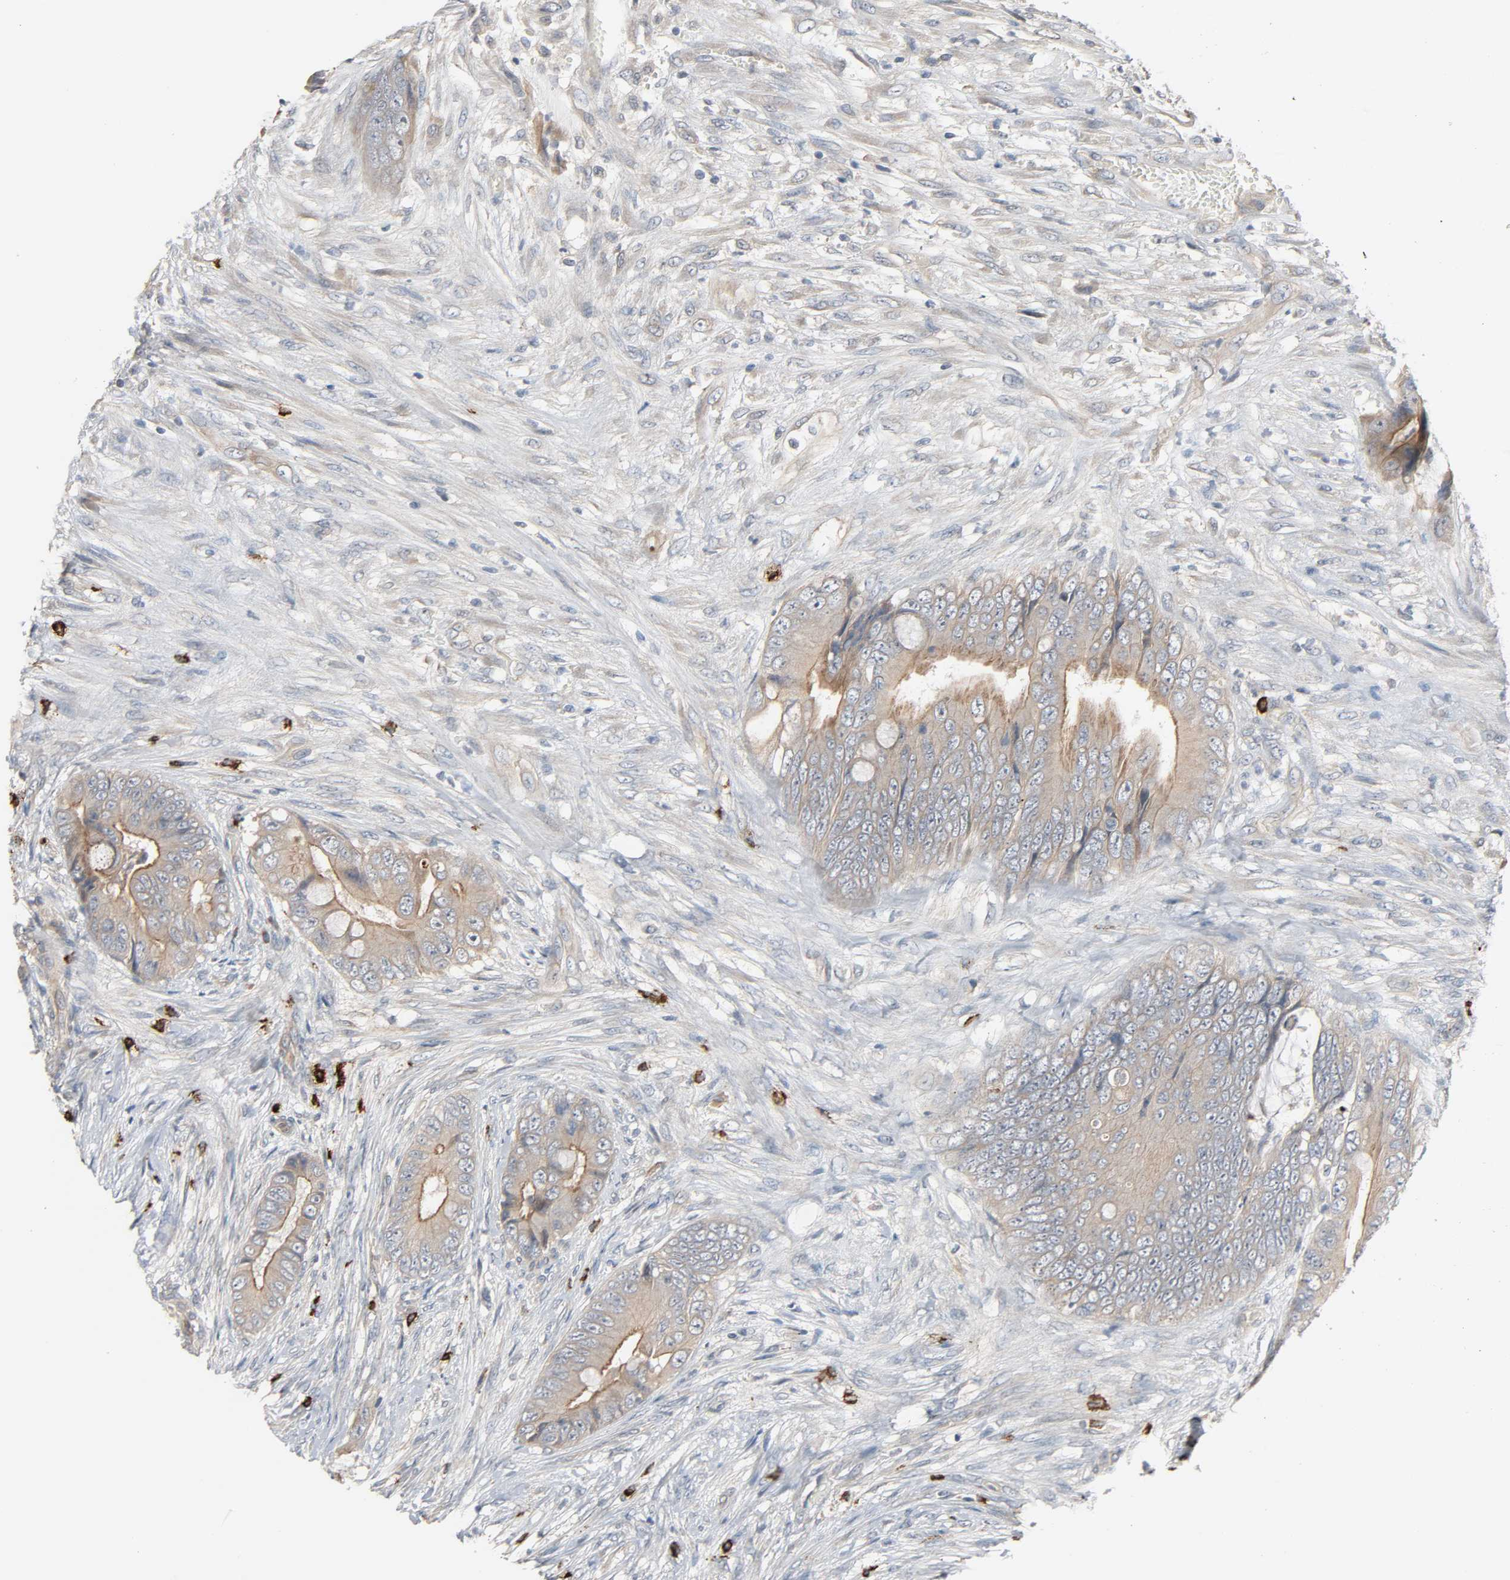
{"staining": {"intensity": "weak", "quantity": ">75%", "location": "cytoplasmic/membranous"}, "tissue": "colorectal cancer", "cell_type": "Tumor cells", "image_type": "cancer", "snomed": [{"axis": "morphology", "description": "Adenocarcinoma, NOS"}, {"axis": "topography", "description": "Rectum"}], "caption": "About >75% of tumor cells in human adenocarcinoma (colorectal) reveal weak cytoplasmic/membranous protein expression as visualized by brown immunohistochemical staining.", "gene": "LIMCH1", "patient": {"sex": "female", "age": 77}}